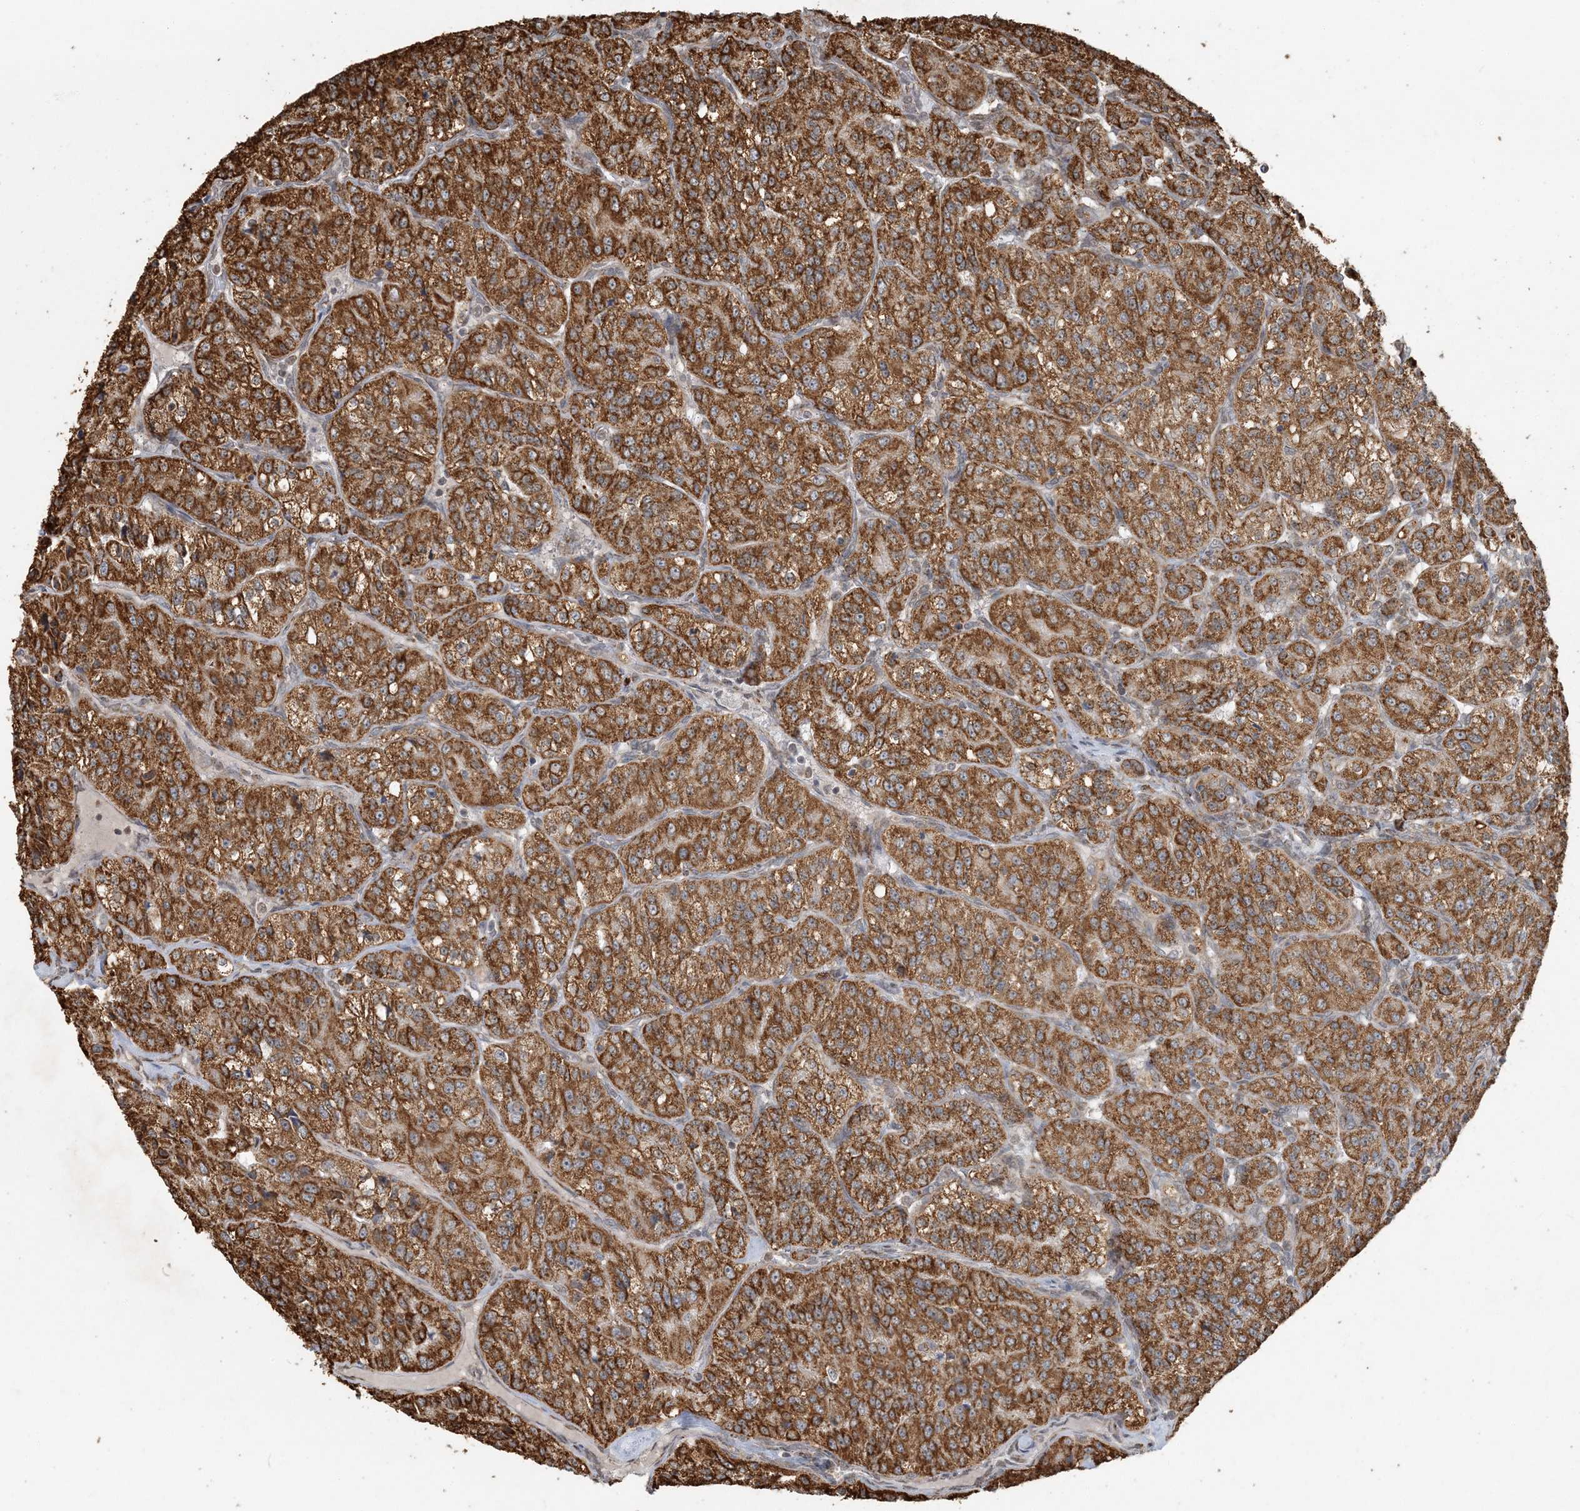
{"staining": {"intensity": "strong", "quantity": ">75%", "location": "cytoplasmic/membranous"}, "tissue": "renal cancer", "cell_type": "Tumor cells", "image_type": "cancer", "snomed": [{"axis": "morphology", "description": "Adenocarcinoma, NOS"}, {"axis": "topography", "description": "Kidney"}], "caption": "Immunohistochemical staining of human renal cancer exhibits high levels of strong cytoplasmic/membranous protein positivity in about >75% of tumor cells. The staining was performed using DAB, with brown indicating positive protein expression. Nuclei are stained blue with hematoxylin.", "gene": "AK9", "patient": {"sex": "female", "age": 63}}